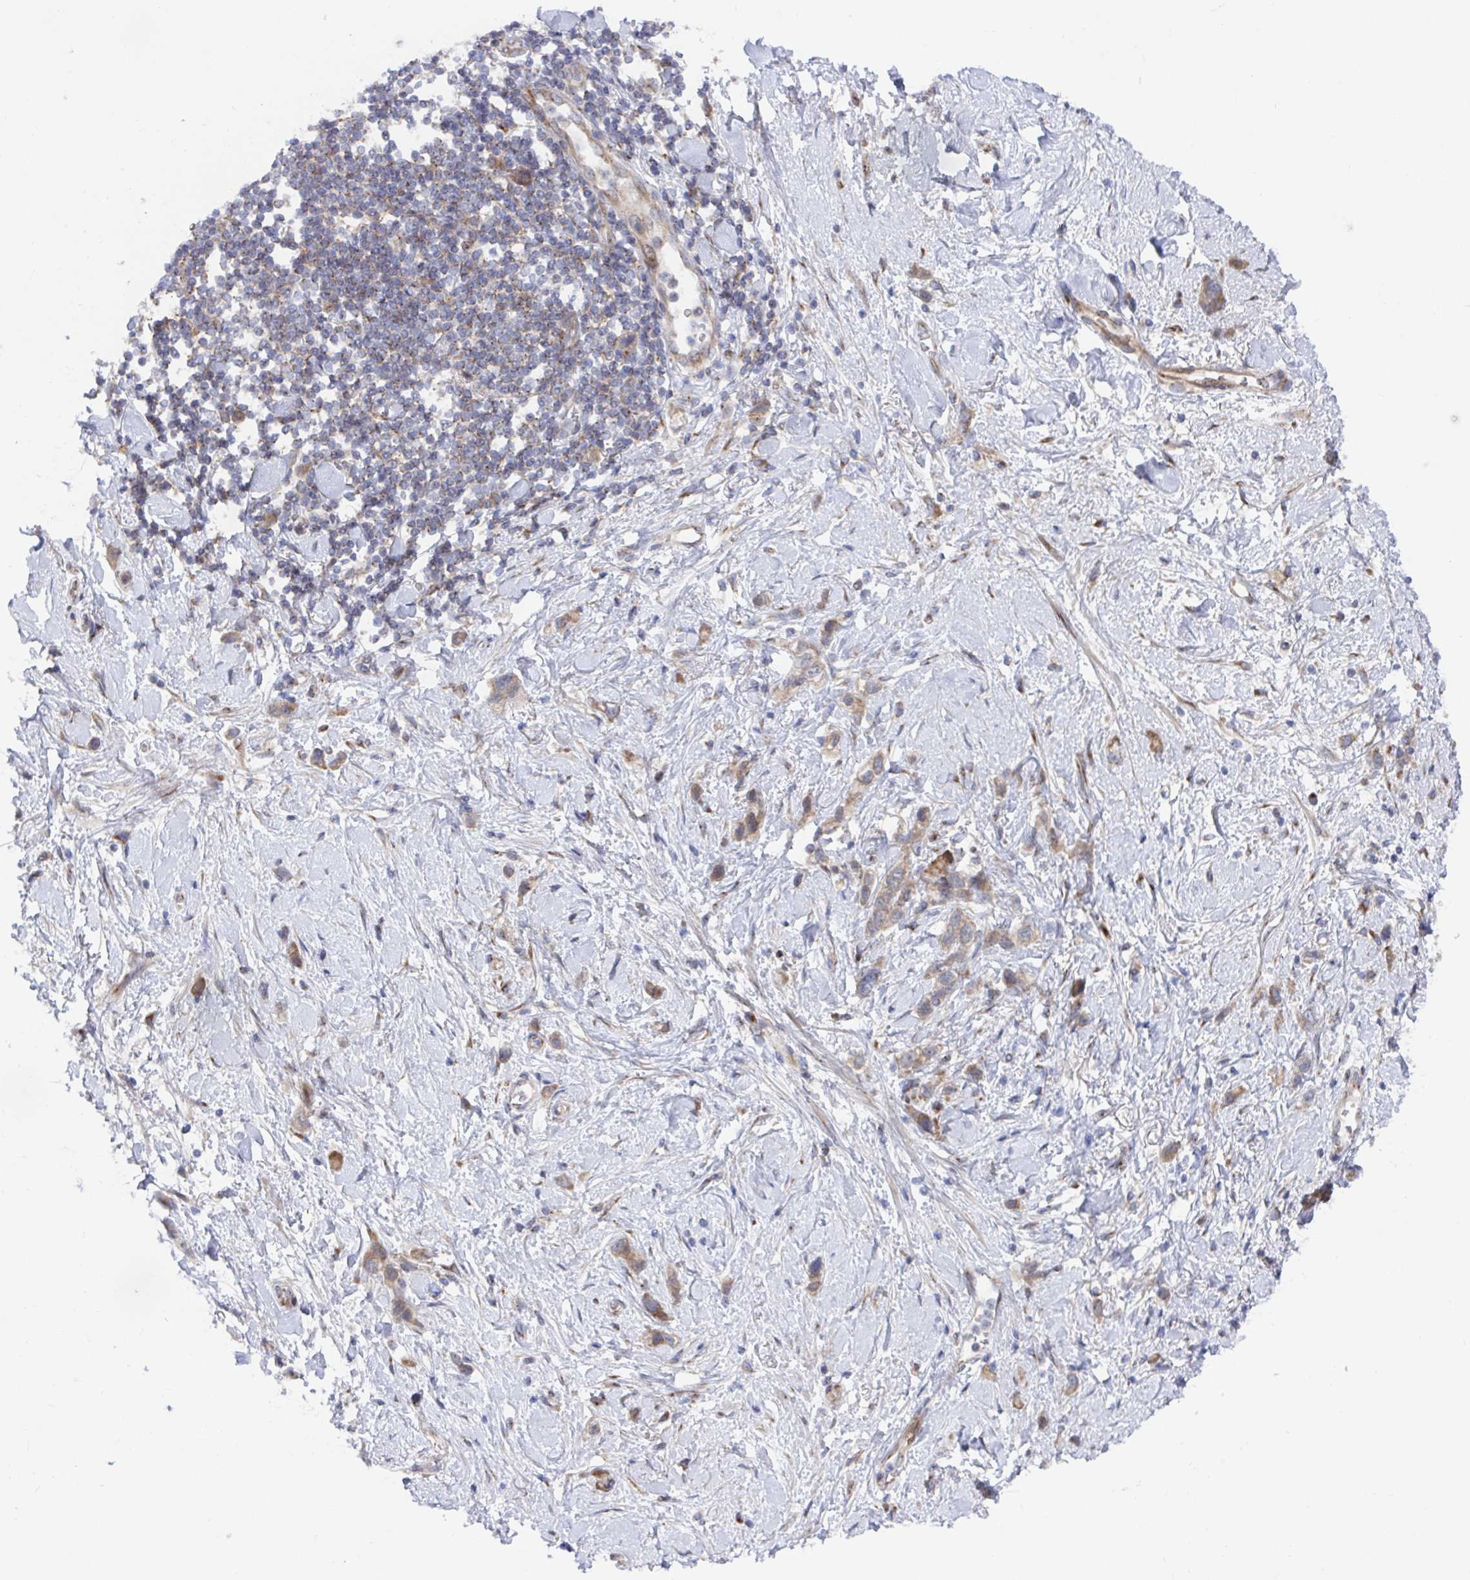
{"staining": {"intensity": "moderate", "quantity": ">75%", "location": "cytoplasmic/membranous"}, "tissue": "stomach cancer", "cell_type": "Tumor cells", "image_type": "cancer", "snomed": [{"axis": "morphology", "description": "Adenocarcinoma, NOS"}, {"axis": "topography", "description": "Stomach"}], "caption": "The histopathology image demonstrates staining of adenocarcinoma (stomach), revealing moderate cytoplasmic/membranous protein positivity (brown color) within tumor cells.", "gene": "FJX1", "patient": {"sex": "female", "age": 65}}